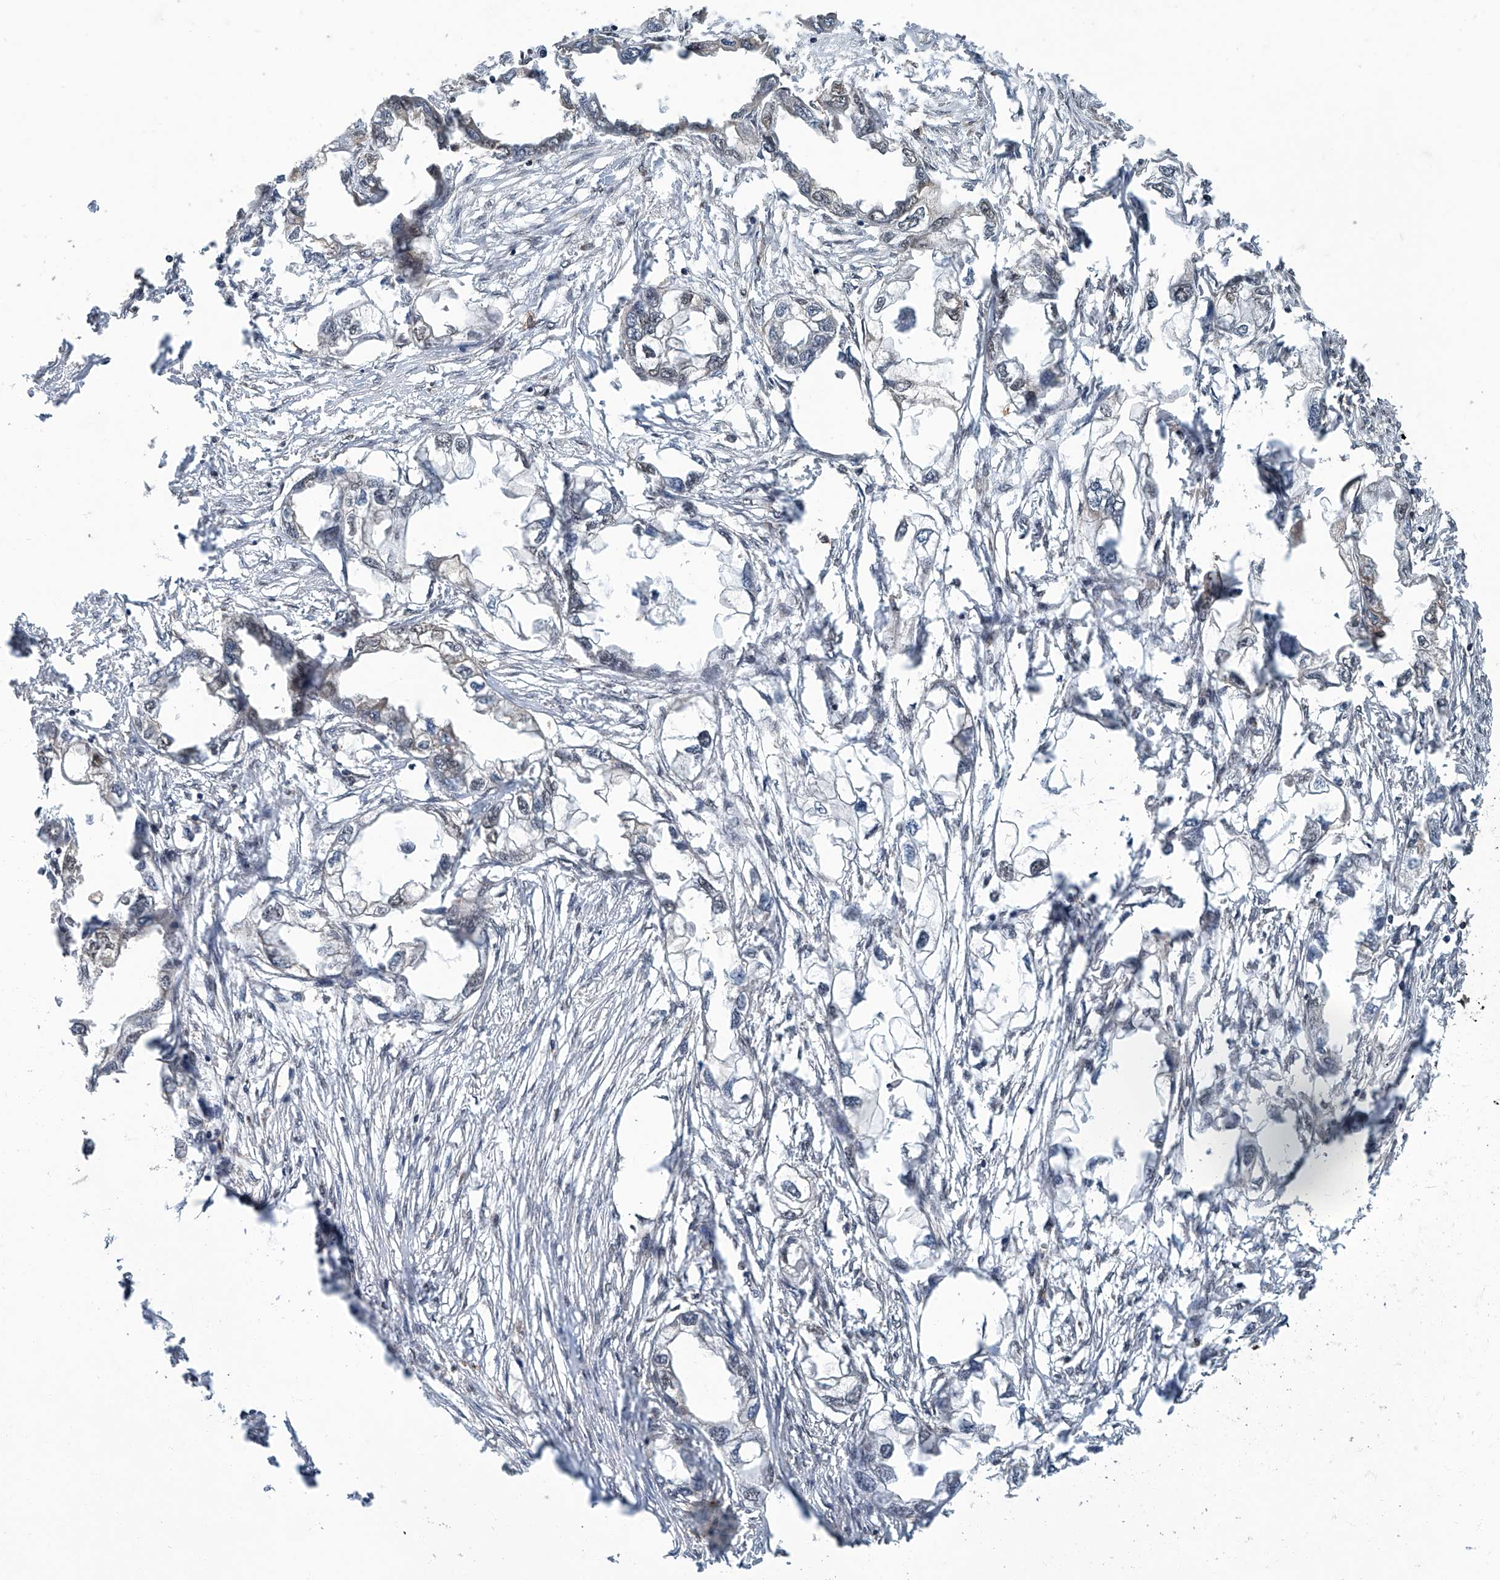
{"staining": {"intensity": "negative", "quantity": "none", "location": "none"}, "tissue": "endometrial cancer", "cell_type": "Tumor cells", "image_type": "cancer", "snomed": [{"axis": "morphology", "description": "Adenocarcinoma, NOS"}, {"axis": "morphology", "description": "Adenocarcinoma, metastatic, NOS"}, {"axis": "topography", "description": "Adipose tissue"}, {"axis": "topography", "description": "Endometrium"}], "caption": "Endometrial cancer was stained to show a protein in brown. There is no significant expression in tumor cells.", "gene": "CLK1", "patient": {"sex": "female", "age": 67}}